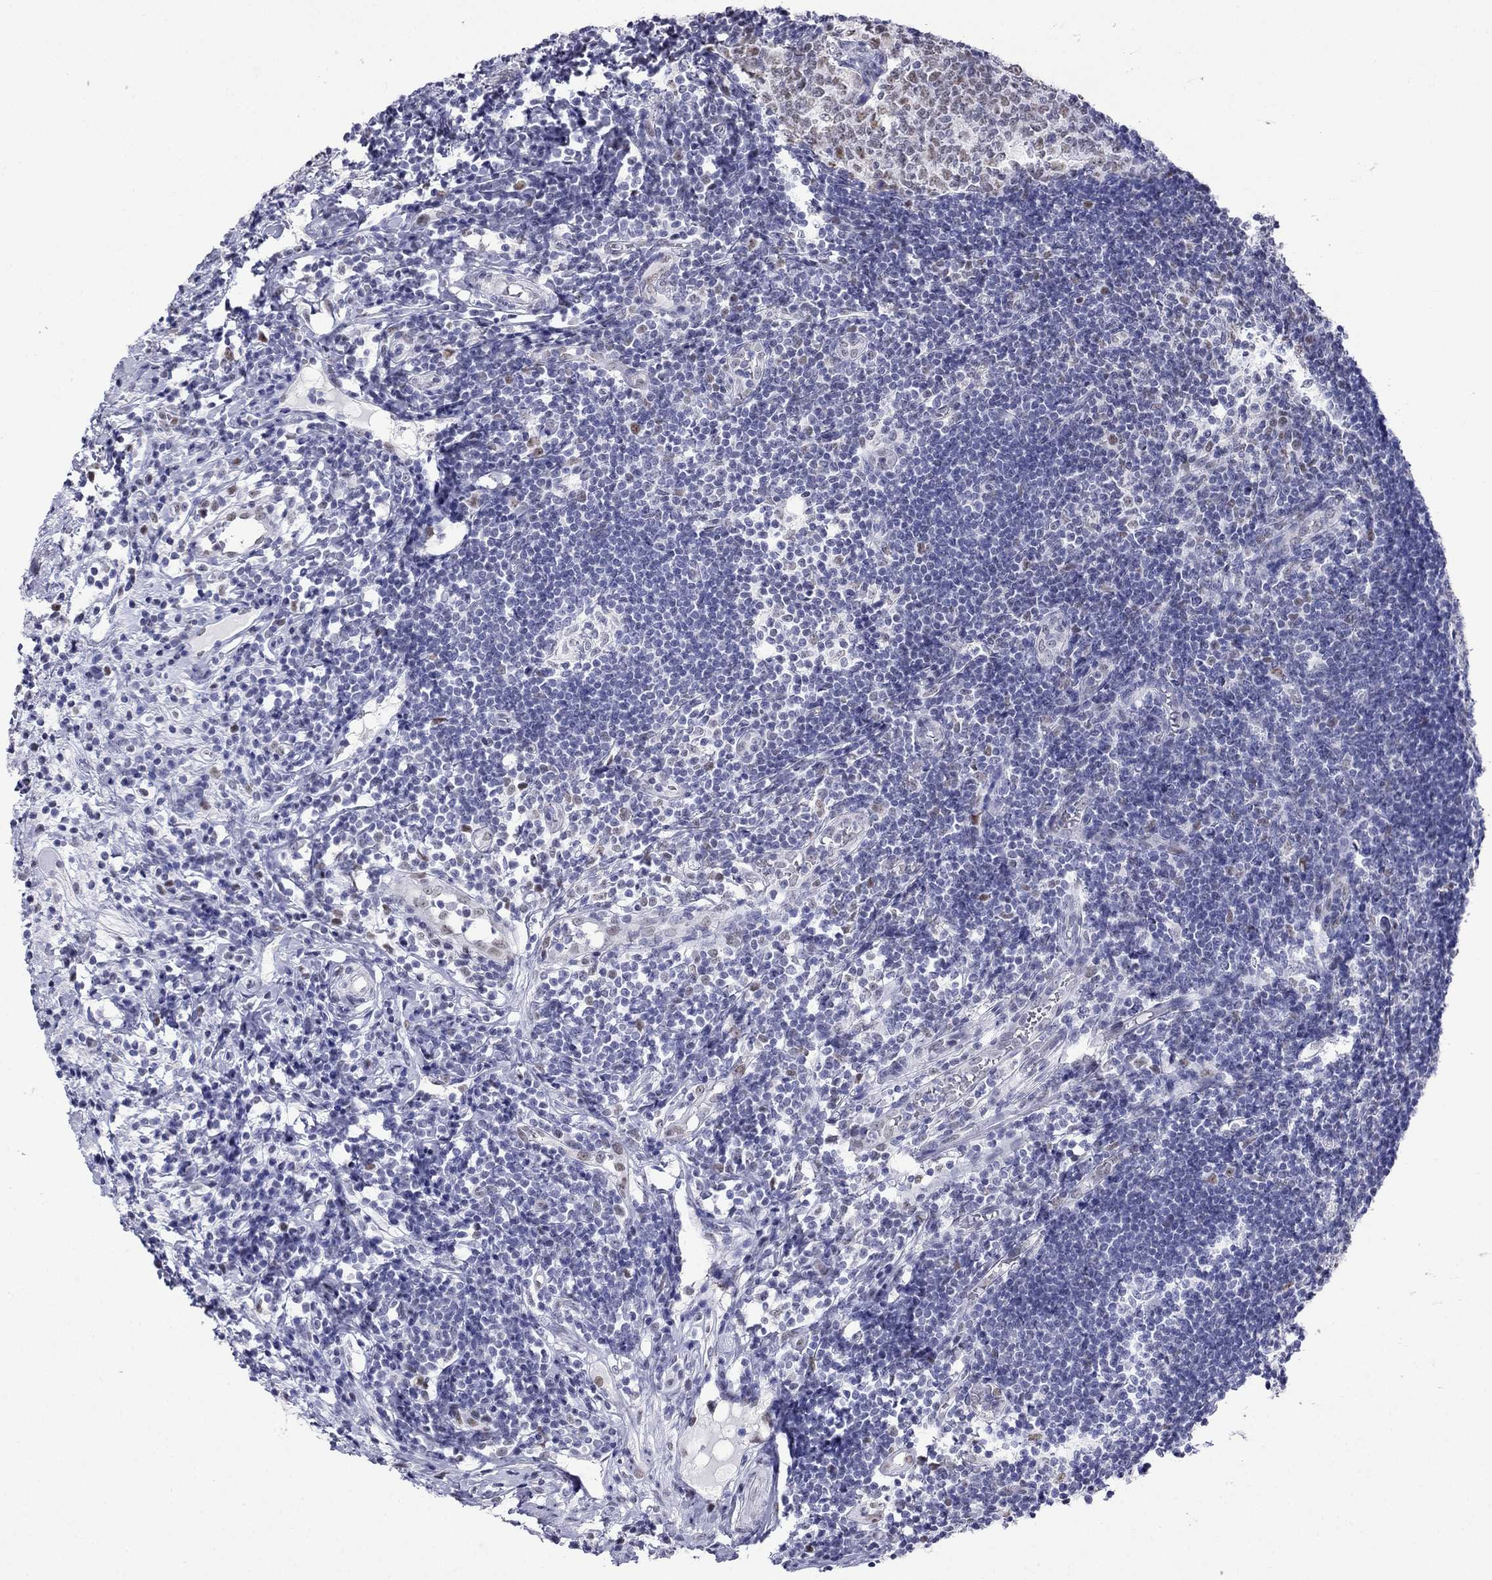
{"staining": {"intensity": "moderate", "quantity": "<25%", "location": "nuclear"}, "tissue": "appendix", "cell_type": "Lymphoid tissue", "image_type": "normal", "snomed": [{"axis": "morphology", "description": "Normal tissue, NOS"}, {"axis": "morphology", "description": "Inflammation, NOS"}, {"axis": "topography", "description": "Appendix"}], "caption": "Human appendix stained with a protein marker demonstrates moderate staining in lymphoid tissue.", "gene": "PPM1G", "patient": {"sex": "male", "age": 16}}